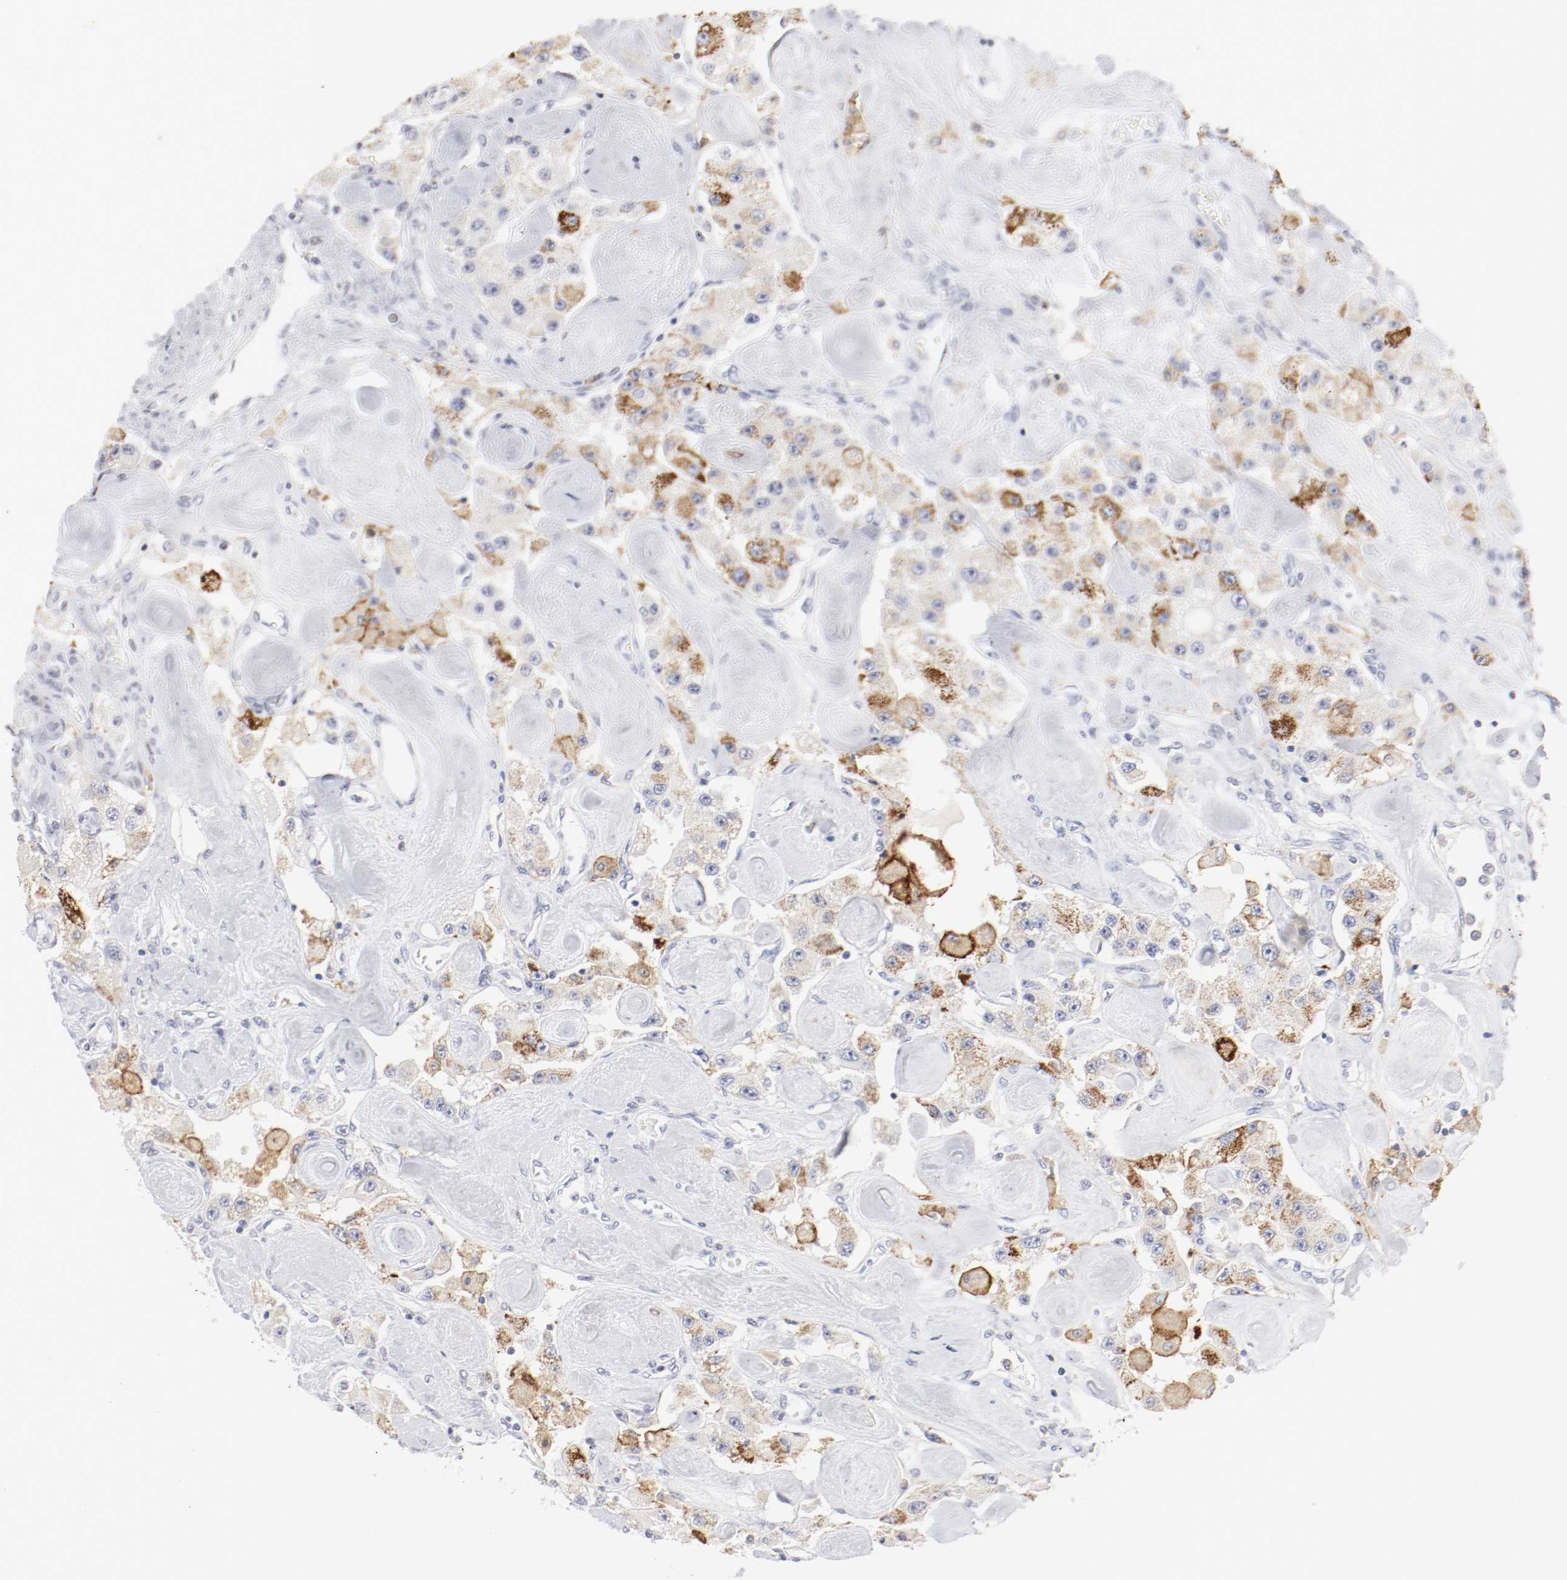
{"staining": {"intensity": "moderate", "quantity": ">75%", "location": "cytoplasmic/membranous"}, "tissue": "carcinoid", "cell_type": "Tumor cells", "image_type": "cancer", "snomed": [{"axis": "morphology", "description": "Carcinoid, malignant, NOS"}, {"axis": "topography", "description": "Pancreas"}], "caption": "Protein expression analysis of malignant carcinoid shows moderate cytoplasmic/membranous positivity in about >75% of tumor cells.", "gene": "ITGAX", "patient": {"sex": "male", "age": 41}}